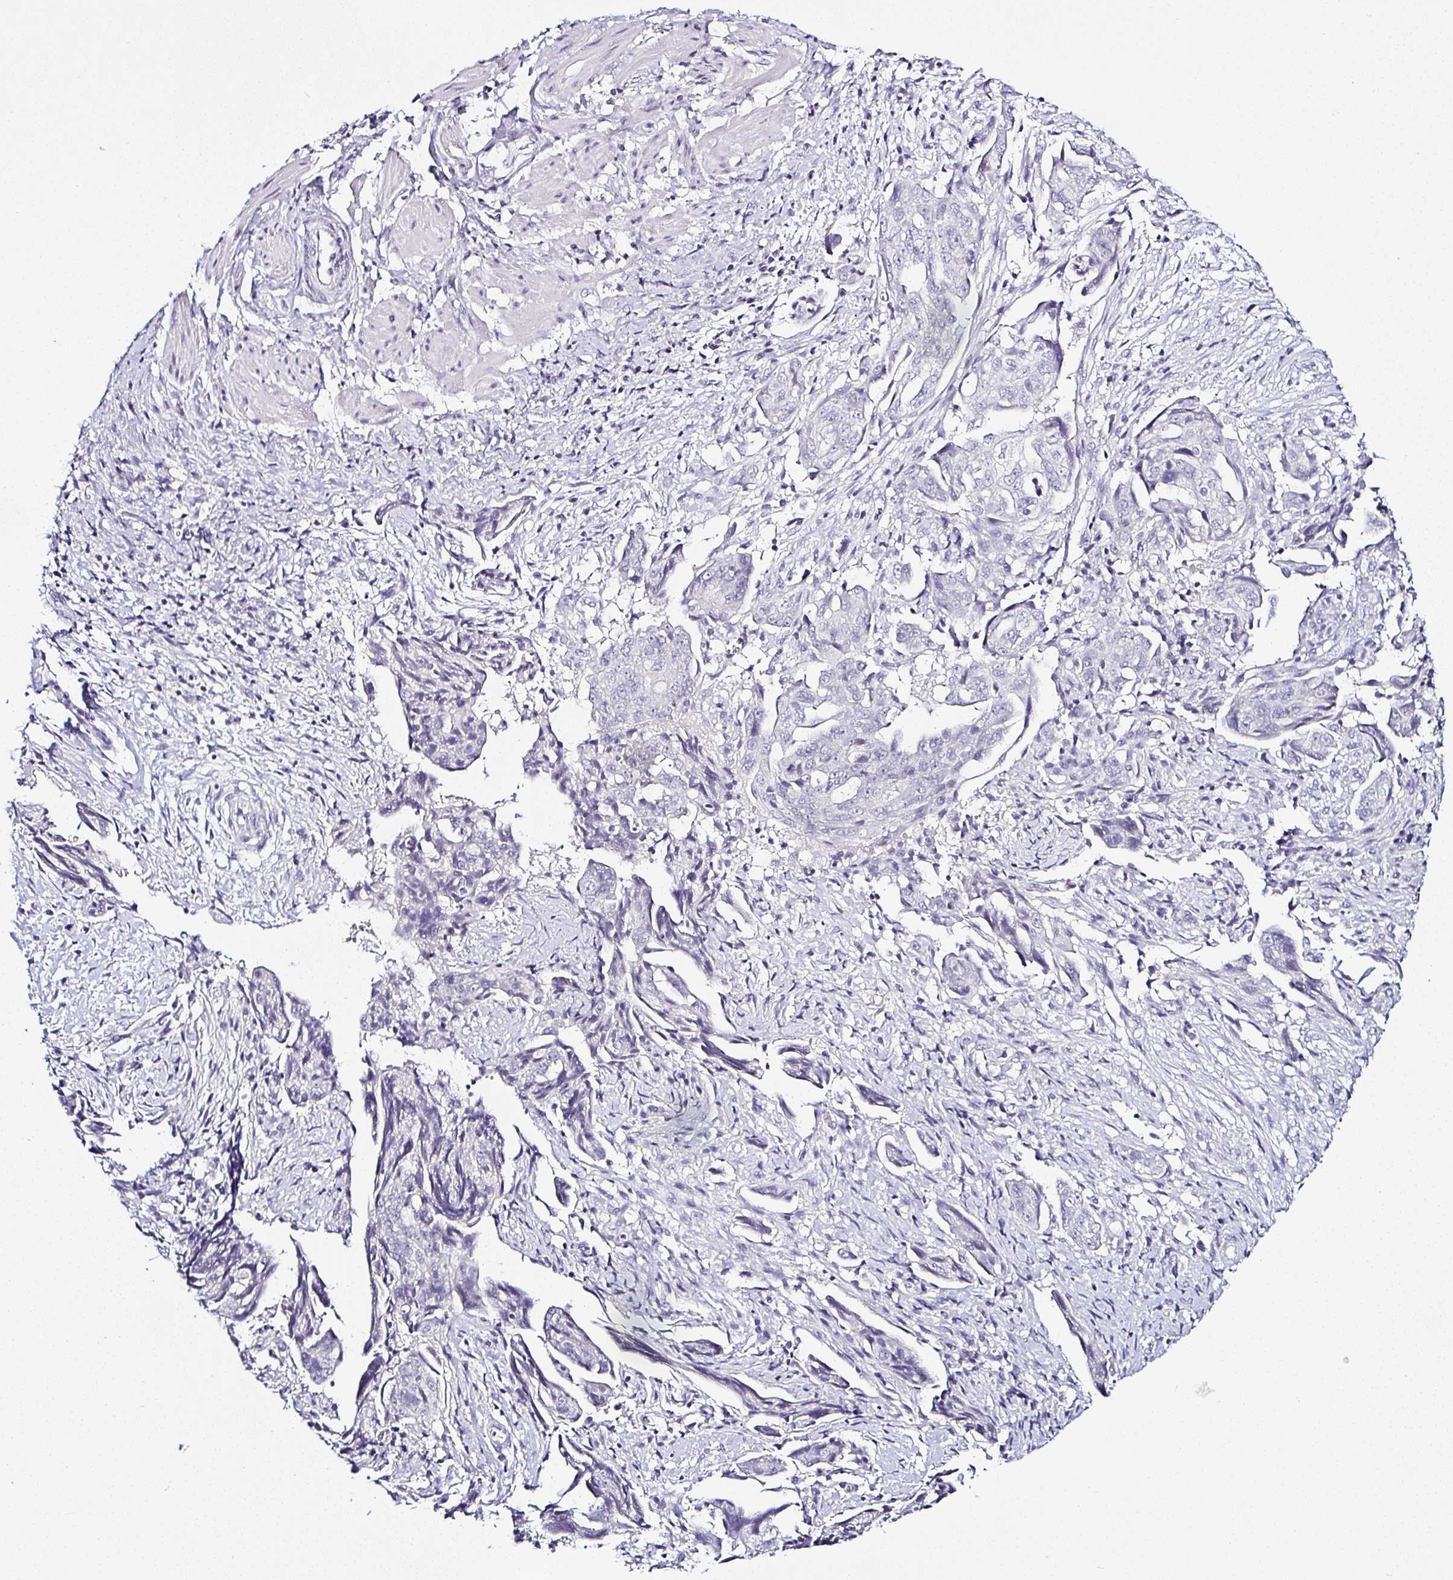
{"staining": {"intensity": "negative", "quantity": "none", "location": "none"}, "tissue": "ovarian cancer", "cell_type": "Tumor cells", "image_type": "cancer", "snomed": [{"axis": "morphology", "description": "Carcinoma, endometroid"}, {"axis": "topography", "description": "Ovary"}], "caption": "A photomicrograph of ovarian cancer stained for a protein displays no brown staining in tumor cells. (Immunohistochemistry (ihc), brightfield microscopy, high magnification).", "gene": "SERPINB3", "patient": {"sex": "female", "age": 70}}